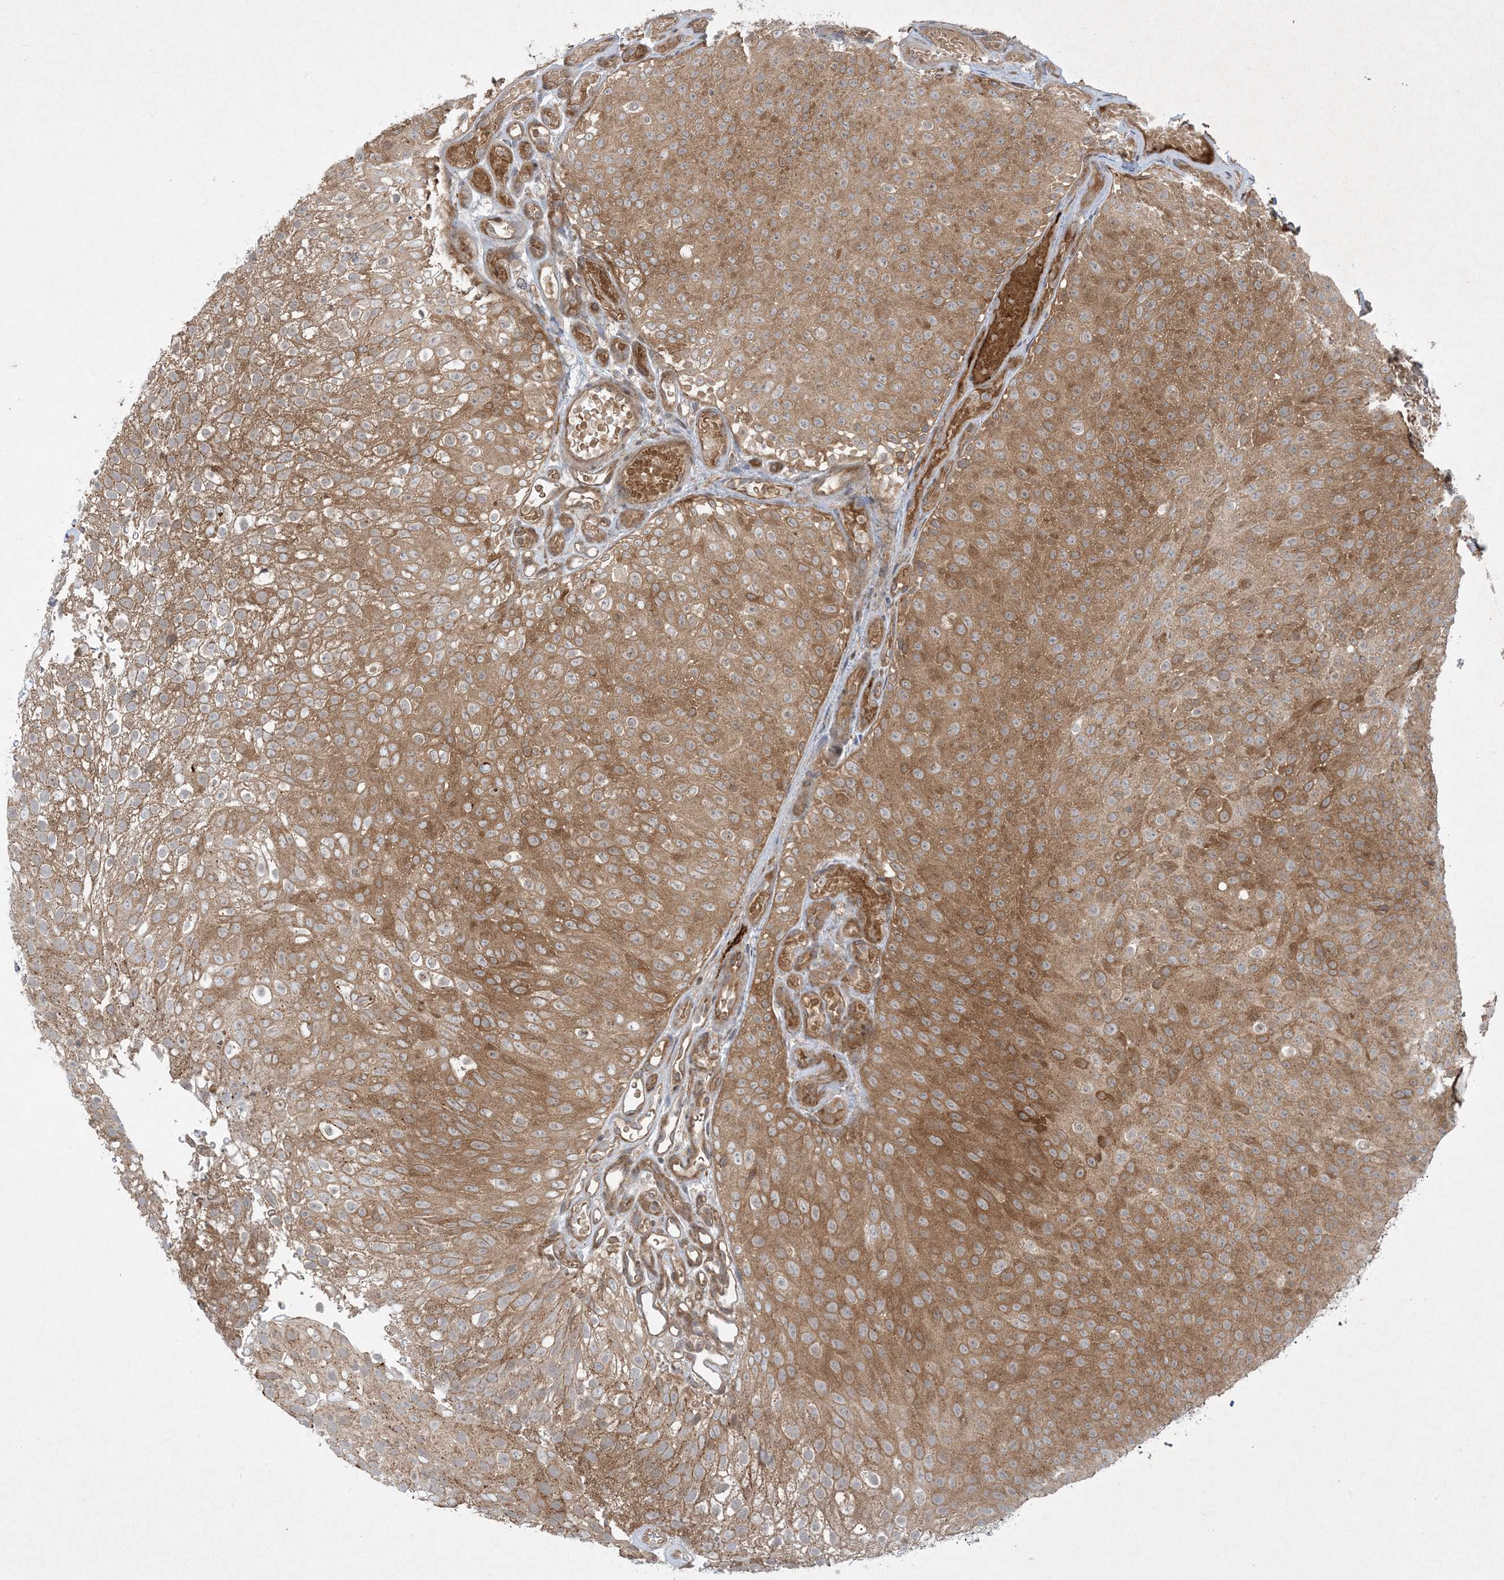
{"staining": {"intensity": "moderate", "quantity": ">75%", "location": "cytoplasmic/membranous"}, "tissue": "urothelial cancer", "cell_type": "Tumor cells", "image_type": "cancer", "snomed": [{"axis": "morphology", "description": "Urothelial carcinoma, Low grade"}, {"axis": "topography", "description": "Urinary bladder"}], "caption": "Protein expression analysis of urothelial carcinoma (low-grade) reveals moderate cytoplasmic/membranous staining in about >75% of tumor cells.", "gene": "STAM2", "patient": {"sex": "male", "age": 78}}